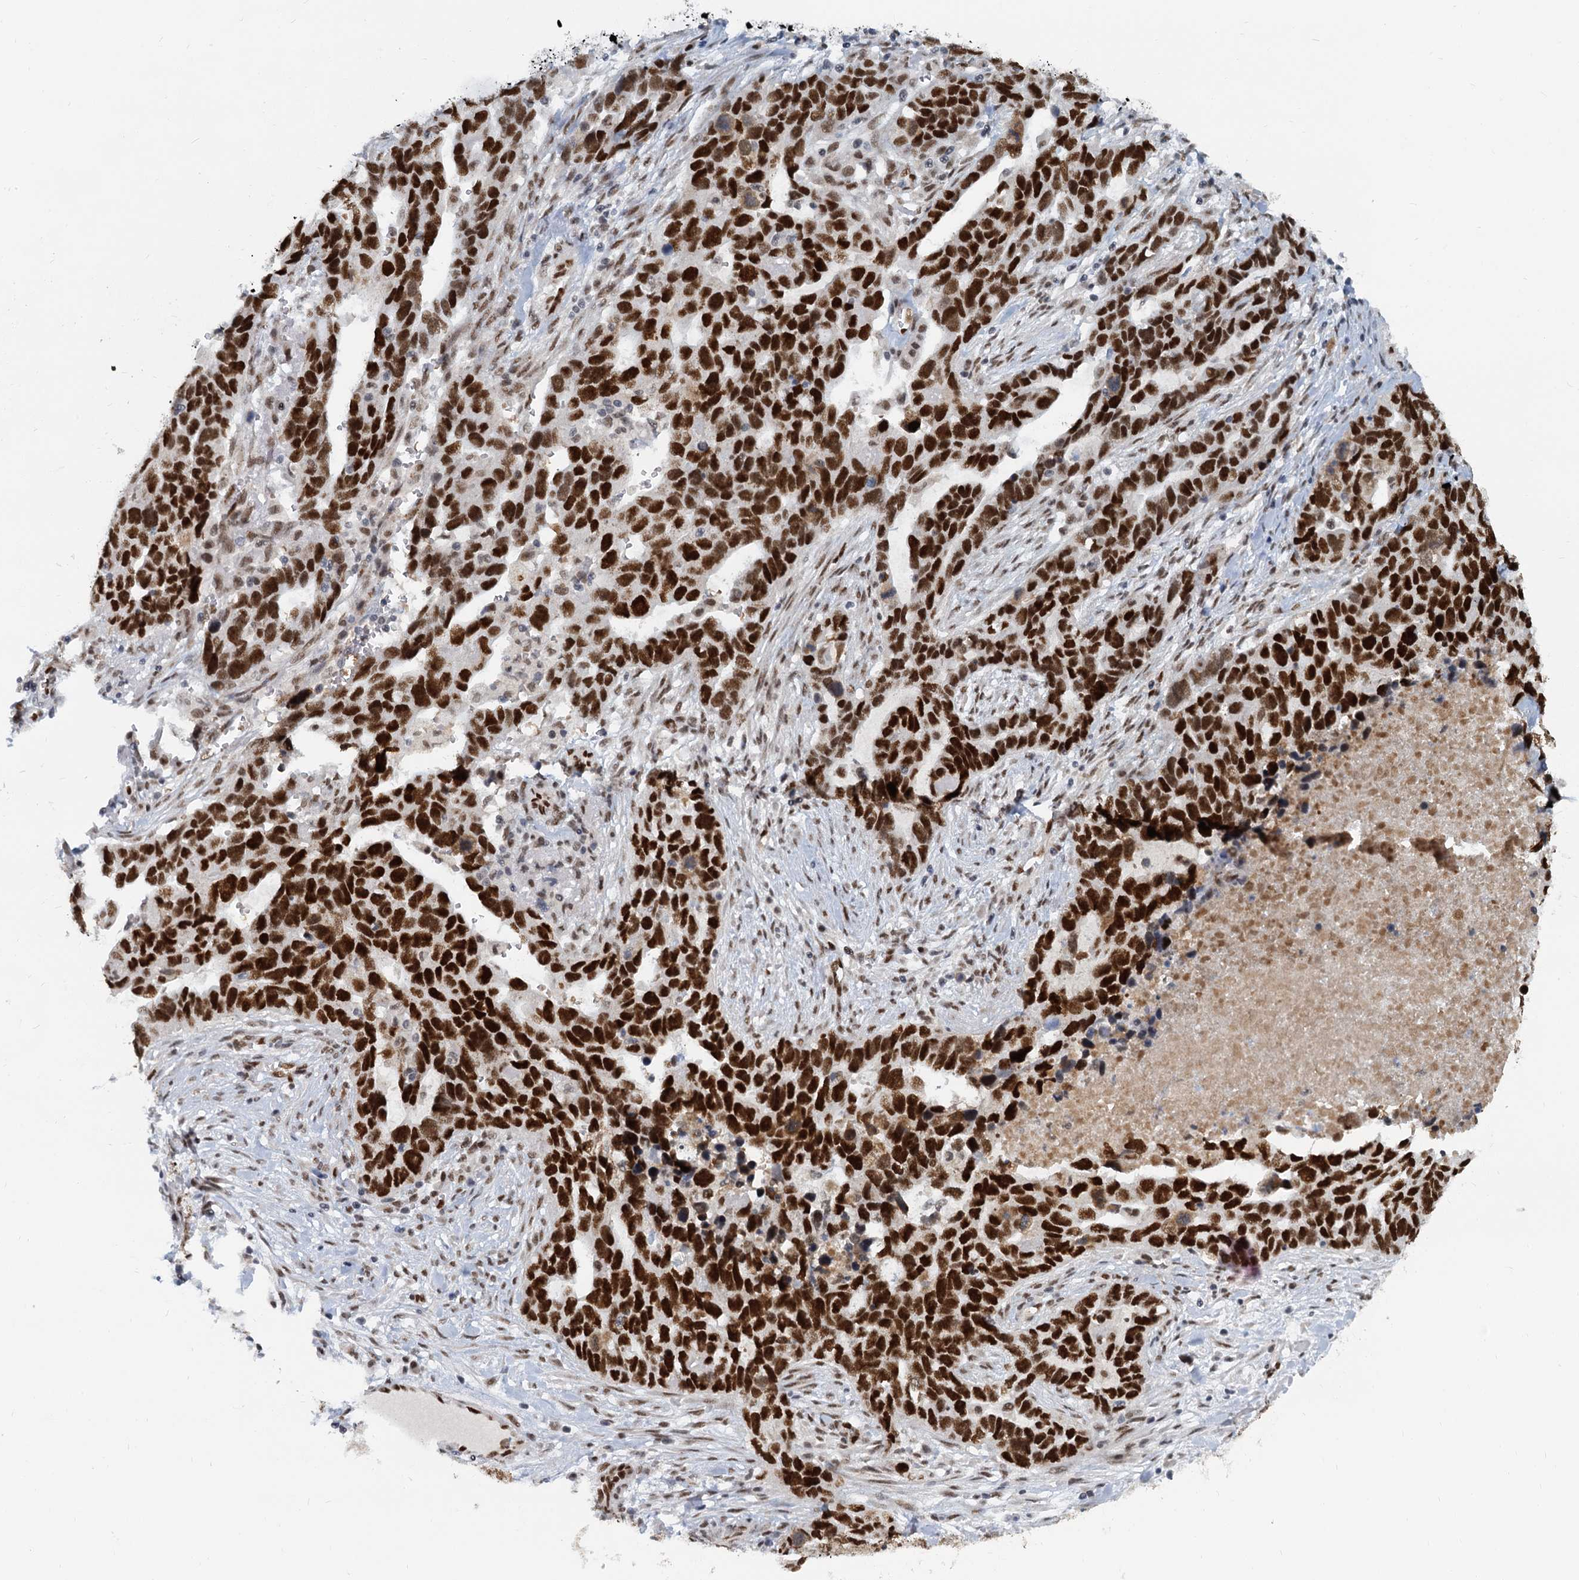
{"staining": {"intensity": "strong", "quantity": ">75%", "location": "nuclear"}, "tissue": "ovarian cancer", "cell_type": "Tumor cells", "image_type": "cancer", "snomed": [{"axis": "morphology", "description": "Cystadenocarcinoma, serous, NOS"}, {"axis": "topography", "description": "Ovary"}], "caption": "Immunohistochemistry histopathology image of neoplastic tissue: human serous cystadenocarcinoma (ovarian) stained using immunohistochemistry (IHC) shows high levels of strong protein expression localized specifically in the nuclear of tumor cells, appearing as a nuclear brown color.", "gene": "RPRD1A", "patient": {"sex": "female", "age": 54}}